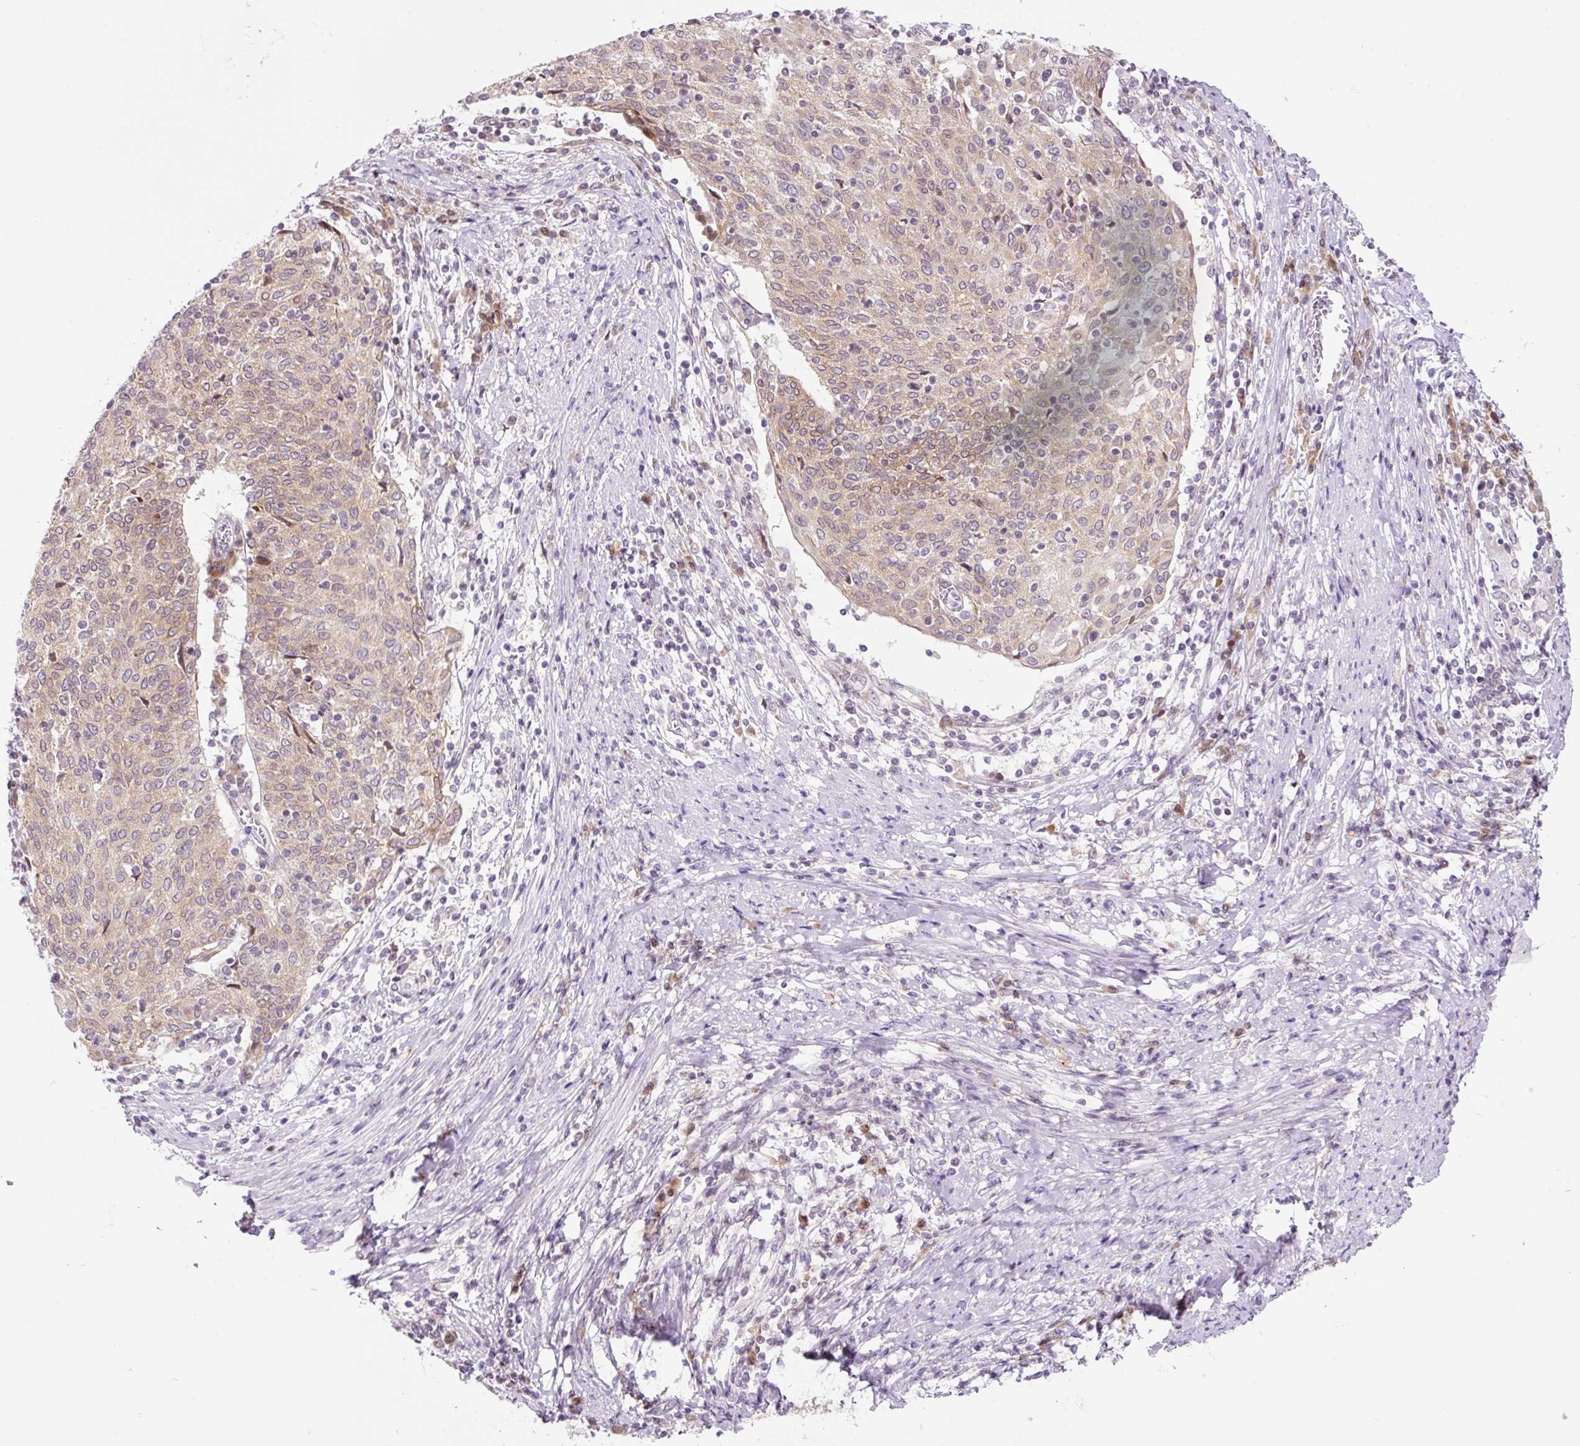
{"staining": {"intensity": "weak", "quantity": ">75%", "location": "cytoplasmic/membranous"}, "tissue": "cervical cancer", "cell_type": "Tumor cells", "image_type": "cancer", "snomed": [{"axis": "morphology", "description": "Squamous cell carcinoma, NOS"}, {"axis": "topography", "description": "Cervix"}], "caption": "An immunohistochemistry (IHC) photomicrograph of tumor tissue is shown. Protein staining in brown shows weak cytoplasmic/membranous positivity in cervical cancer (squamous cell carcinoma) within tumor cells. (DAB (3,3'-diaminobenzidine) = brown stain, brightfield microscopy at high magnification).", "gene": "RPL41", "patient": {"sex": "female", "age": 52}}